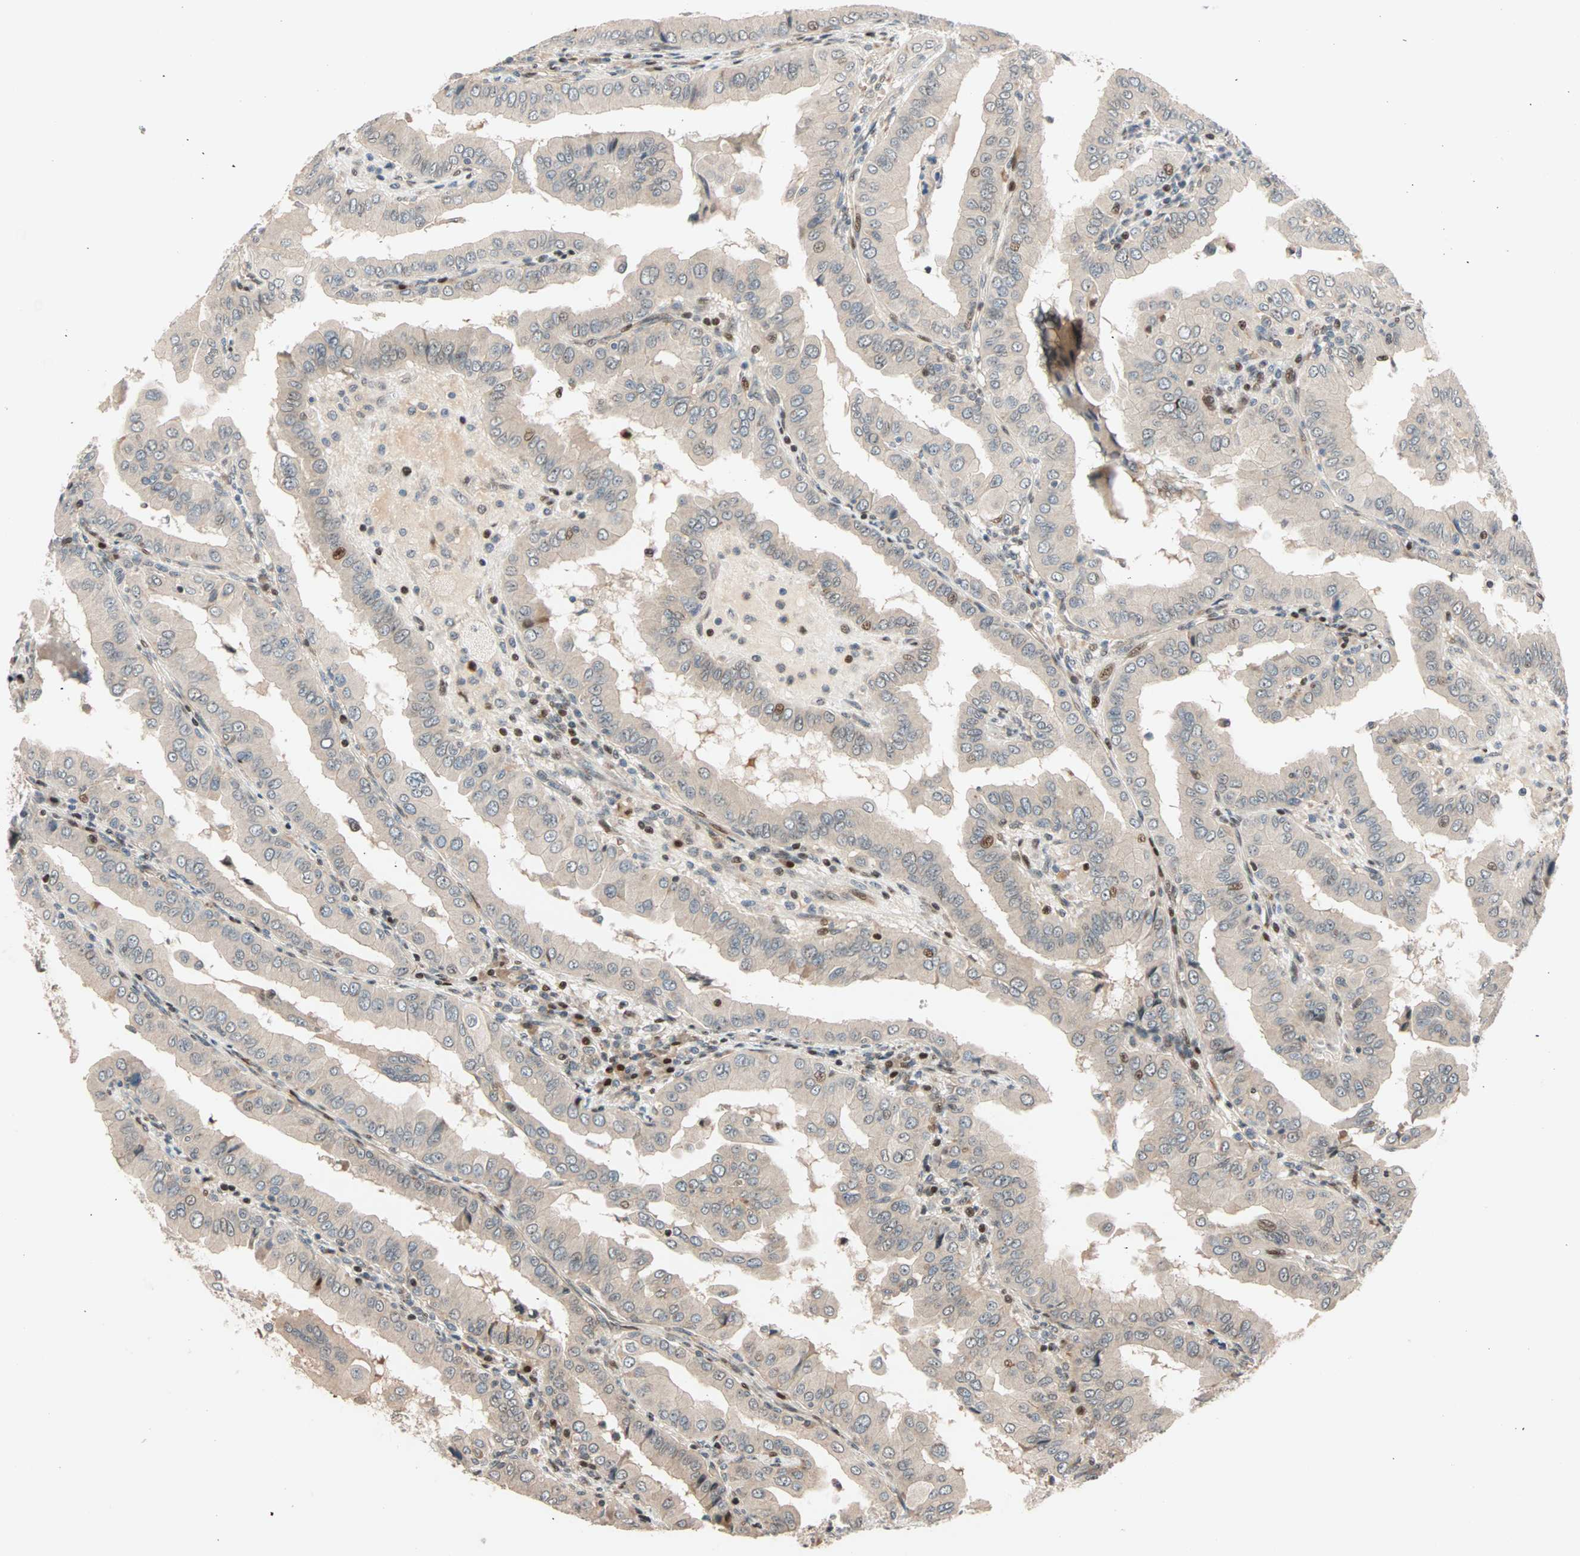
{"staining": {"intensity": "weak", "quantity": ">75%", "location": "cytoplasmic/membranous"}, "tissue": "thyroid cancer", "cell_type": "Tumor cells", "image_type": "cancer", "snomed": [{"axis": "morphology", "description": "Papillary adenocarcinoma, NOS"}, {"axis": "topography", "description": "Thyroid gland"}], "caption": "There is low levels of weak cytoplasmic/membranous staining in tumor cells of thyroid cancer, as demonstrated by immunohistochemical staining (brown color).", "gene": "HECW1", "patient": {"sex": "male", "age": 33}}